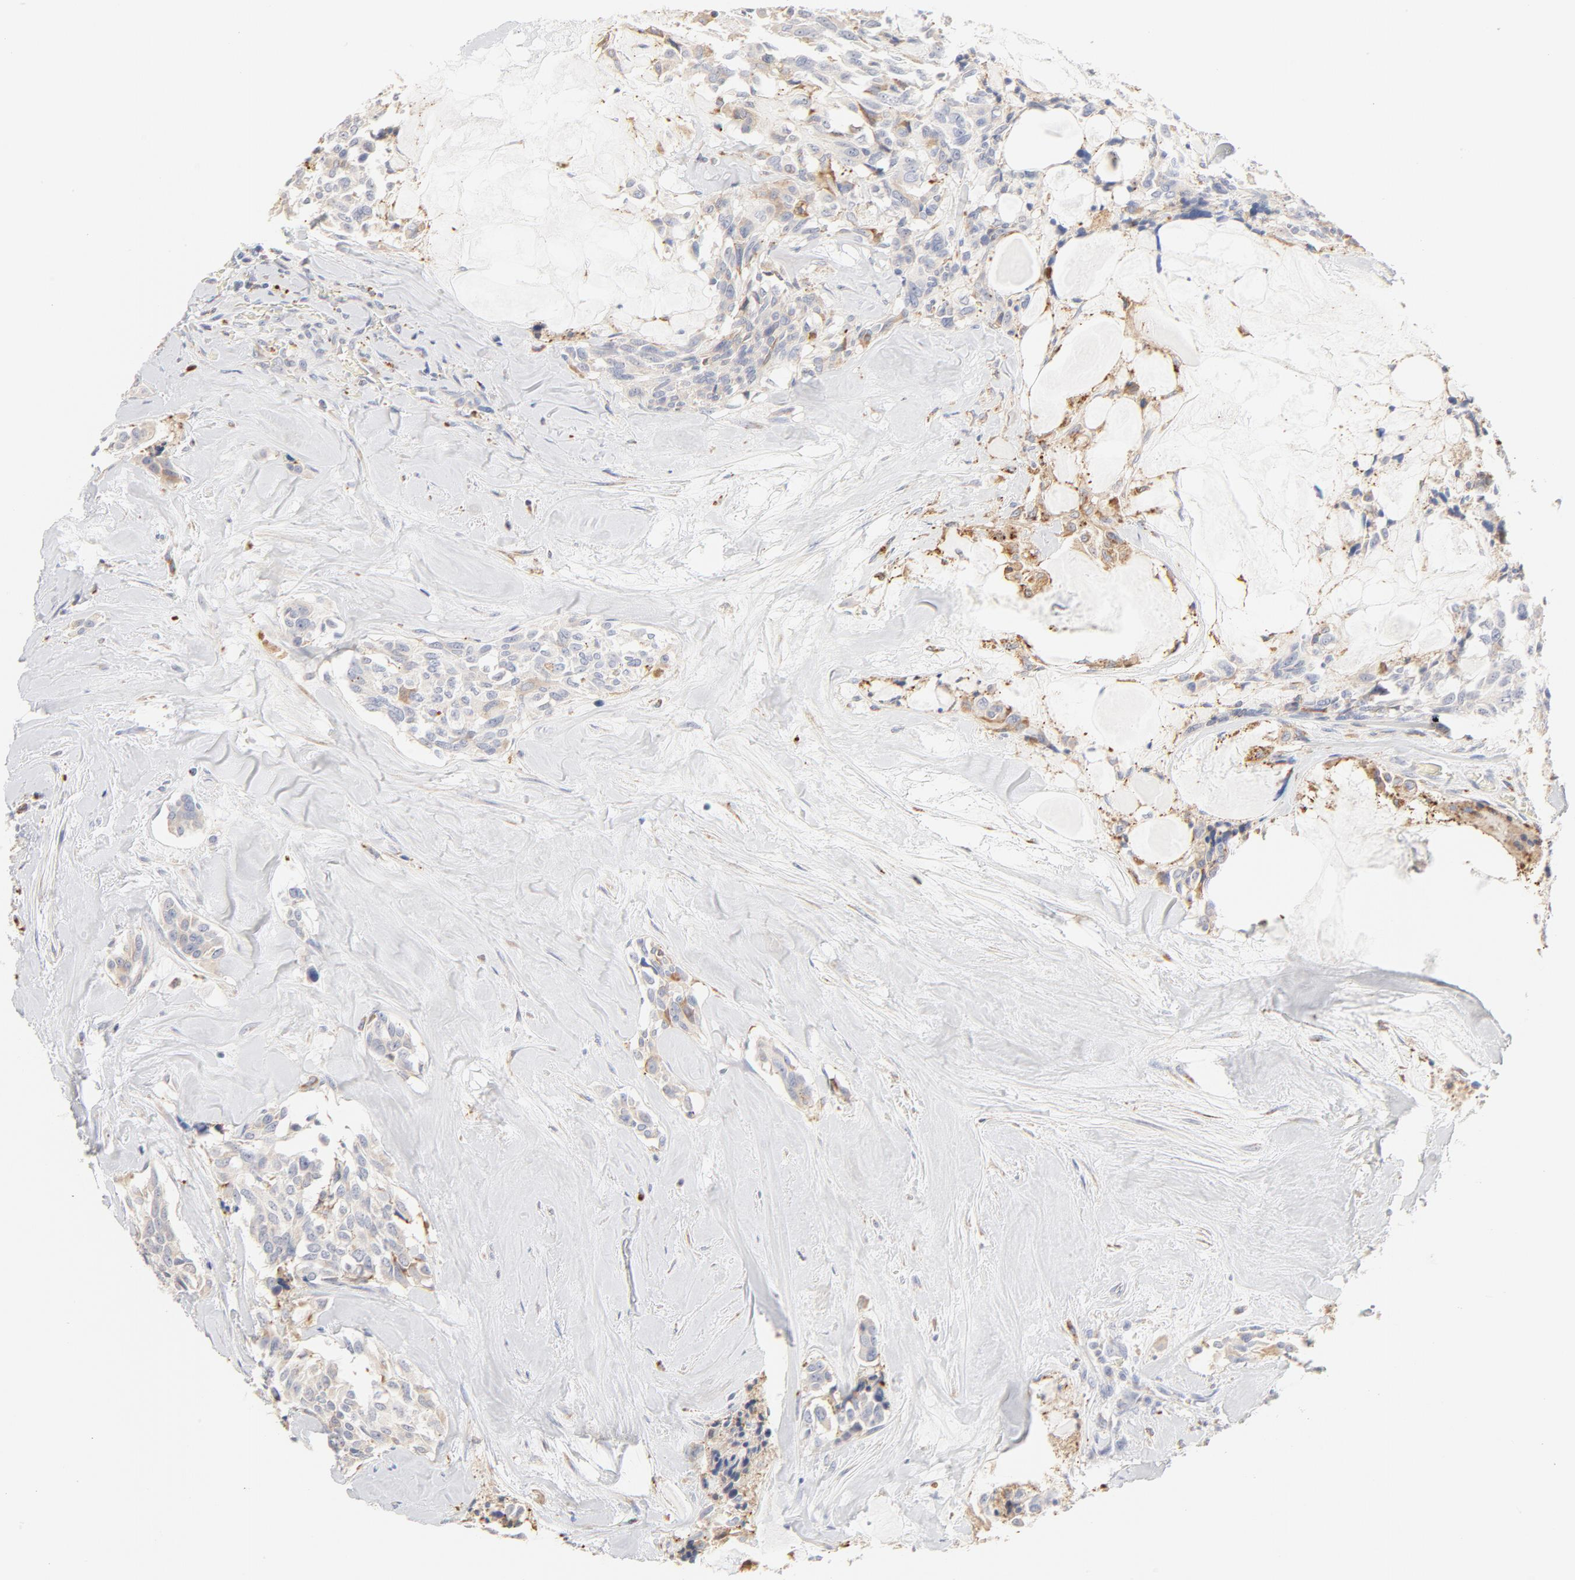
{"staining": {"intensity": "negative", "quantity": "none", "location": "none"}, "tissue": "thyroid cancer", "cell_type": "Tumor cells", "image_type": "cancer", "snomed": [{"axis": "morphology", "description": "Carcinoma, NOS"}, {"axis": "morphology", "description": "Carcinoid, malignant, NOS"}, {"axis": "topography", "description": "Thyroid gland"}], "caption": "Tumor cells show no significant protein positivity in thyroid carcinoma.", "gene": "CTSH", "patient": {"sex": "male", "age": 33}}